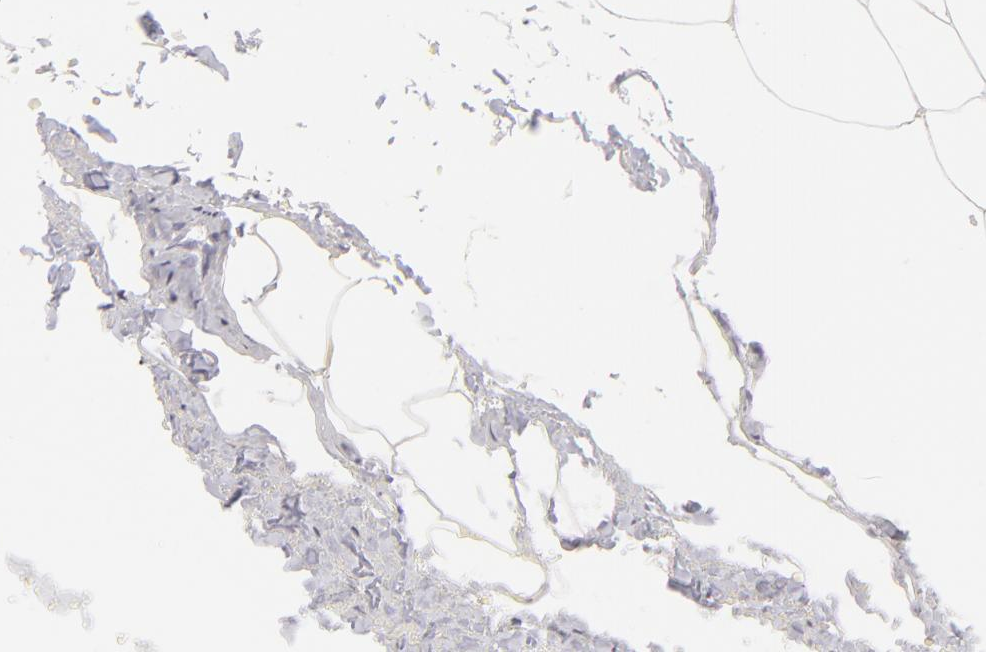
{"staining": {"intensity": "negative", "quantity": "none", "location": "none"}, "tissue": "adipose tissue", "cell_type": "Adipocytes", "image_type": "normal", "snomed": [{"axis": "morphology", "description": "Normal tissue, NOS"}, {"axis": "topography", "description": "Soft tissue"}, {"axis": "topography", "description": "Peripheral nerve tissue"}], "caption": "Protein analysis of normal adipose tissue reveals no significant positivity in adipocytes. (DAB (3,3'-diaminobenzidine) immunohistochemistry (IHC) with hematoxylin counter stain).", "gene": "CD7", "patient": {"sex": "female", "age": 68}}